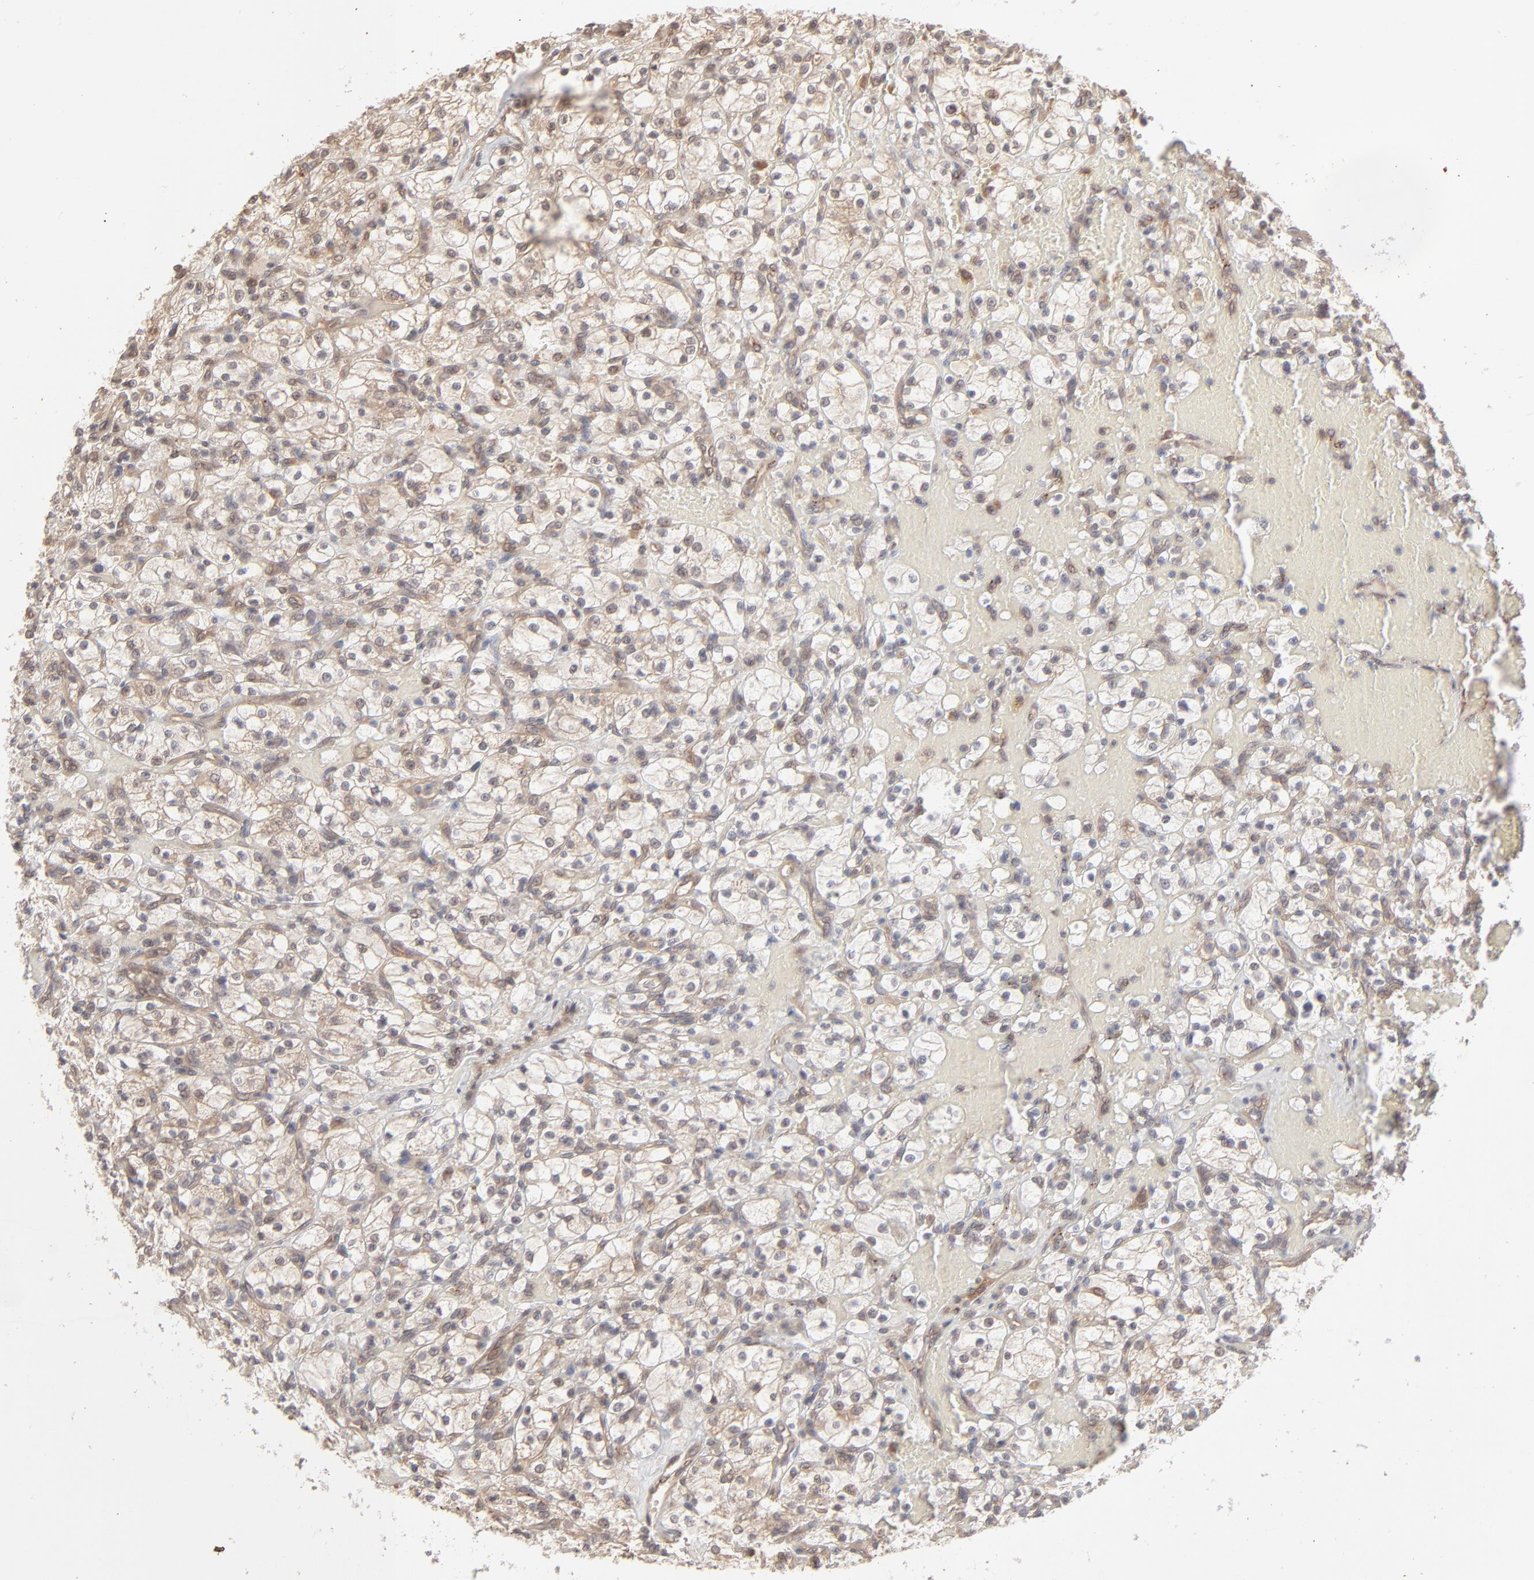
{"staining": {"intensity": "weak", "quantity": ">75%", "location": "cytoplasmic/membranous"}, "tissue": "renal cancer", "cell_type": "Tumor cells", "image_type": "cancer", "snomed": [{"axis": "morphology", "description": "Adenocarcinoma, NOS"}, {"axis": "topography", "description": "Kidney"}], "caption": "Brown immunohistochemical staining in adenocarcinoma (renal) shows weak cytoplasmic/membranous positivity in approximately >75% of tumor cells.", "gene": "SCFD1", "patient": {"sex": "female", "age": 83}}